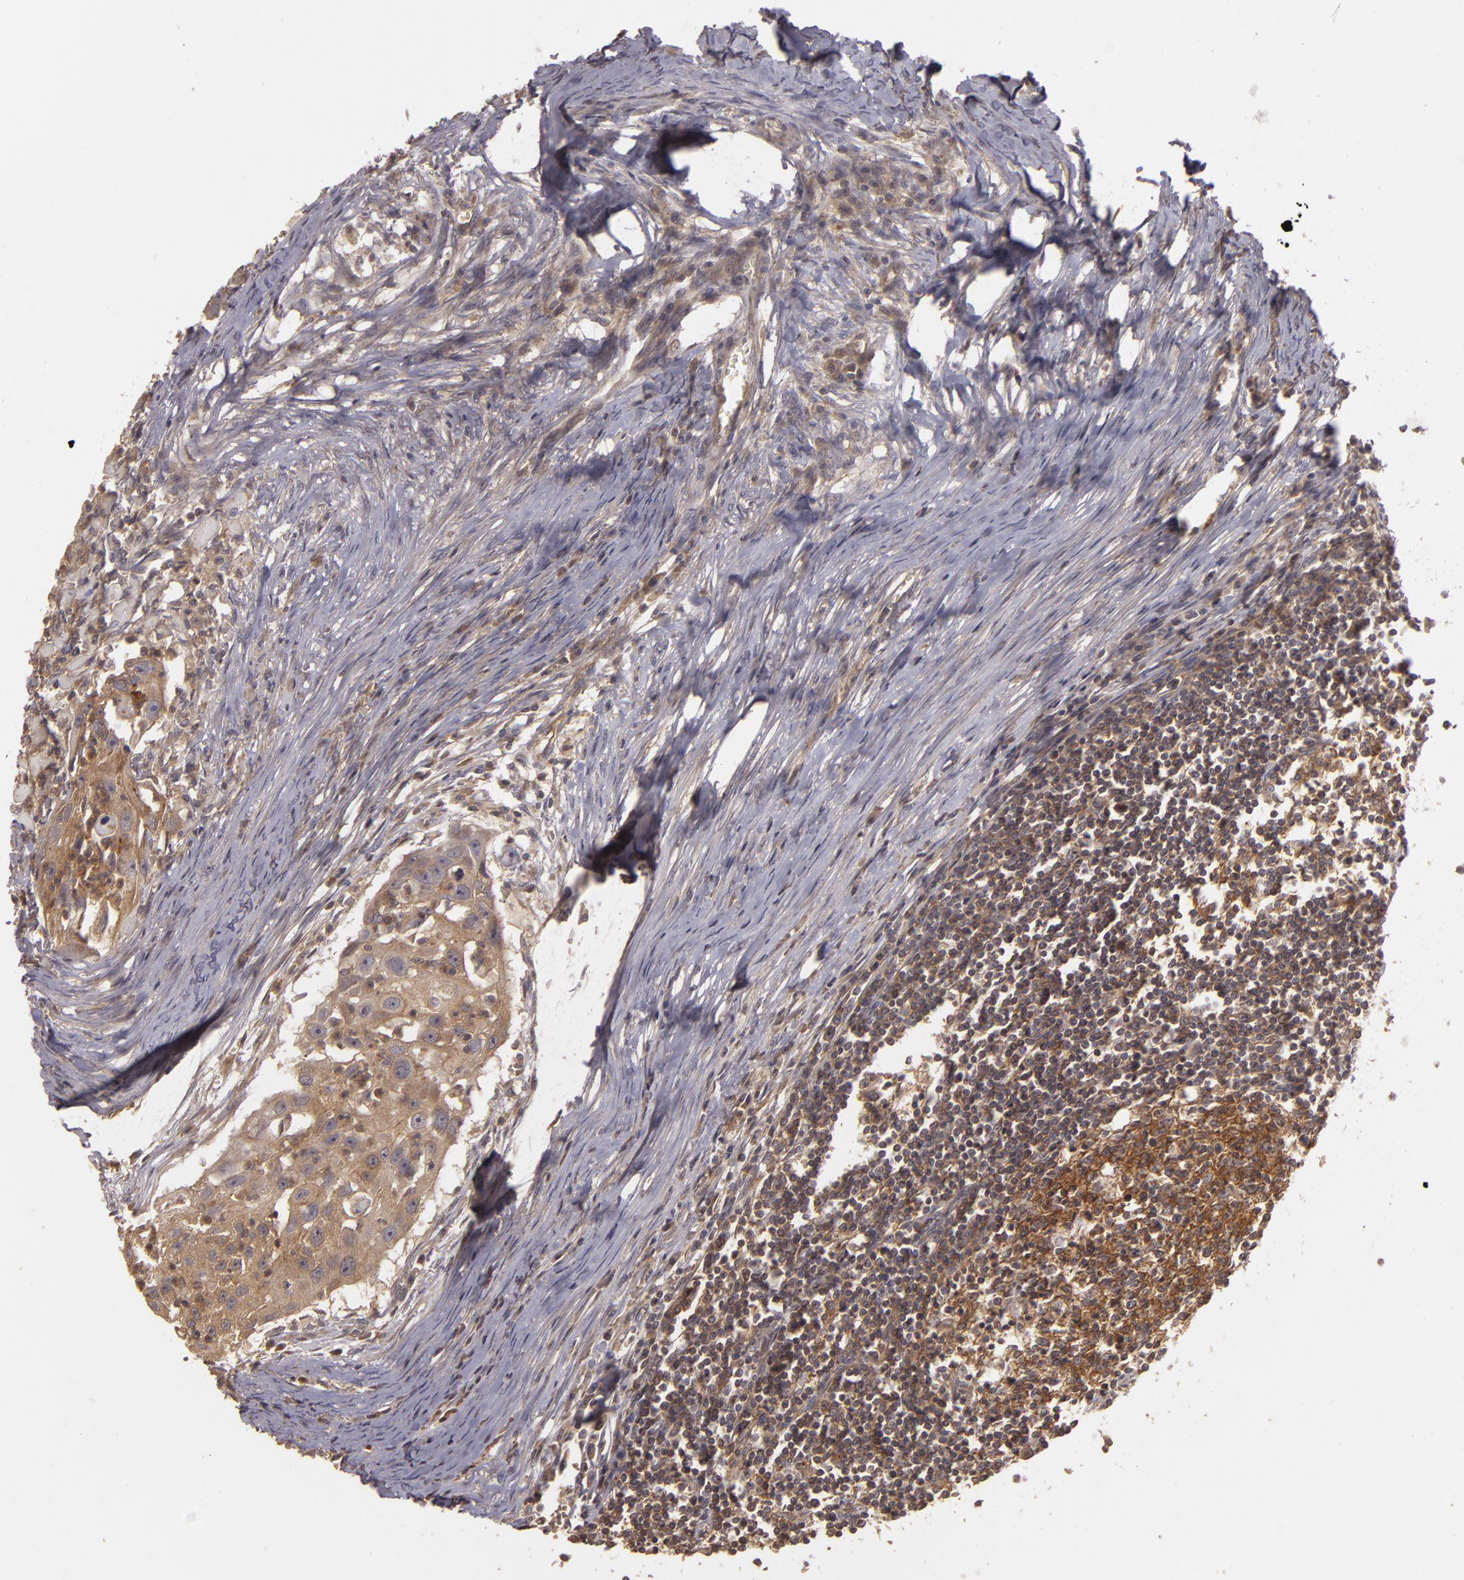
{"staining": {"intensity": "weak", "quantity": ">75%", "location": "cytoplasmic/membranous"}, "tissue": "head and neck cancer", "cell_type": "Tumor cells", "image_type": "cancer", "snomed": [{"axis": "morphology", "description": "Squamous cell carcinoma, NOS"}, {"axis": "topography", "description": "Head-Neck"}], "caption": "Head and neck cancer was stained to show a protein in brown. There is low levels of weak cytoplasmic/membranous expression in approximately >75% of tumor cells. (brown staining indicates protein expression, while blue staining denotes nuclei).", "gene": "HRAS", "patient": {"sex": "male", "age": 64}}